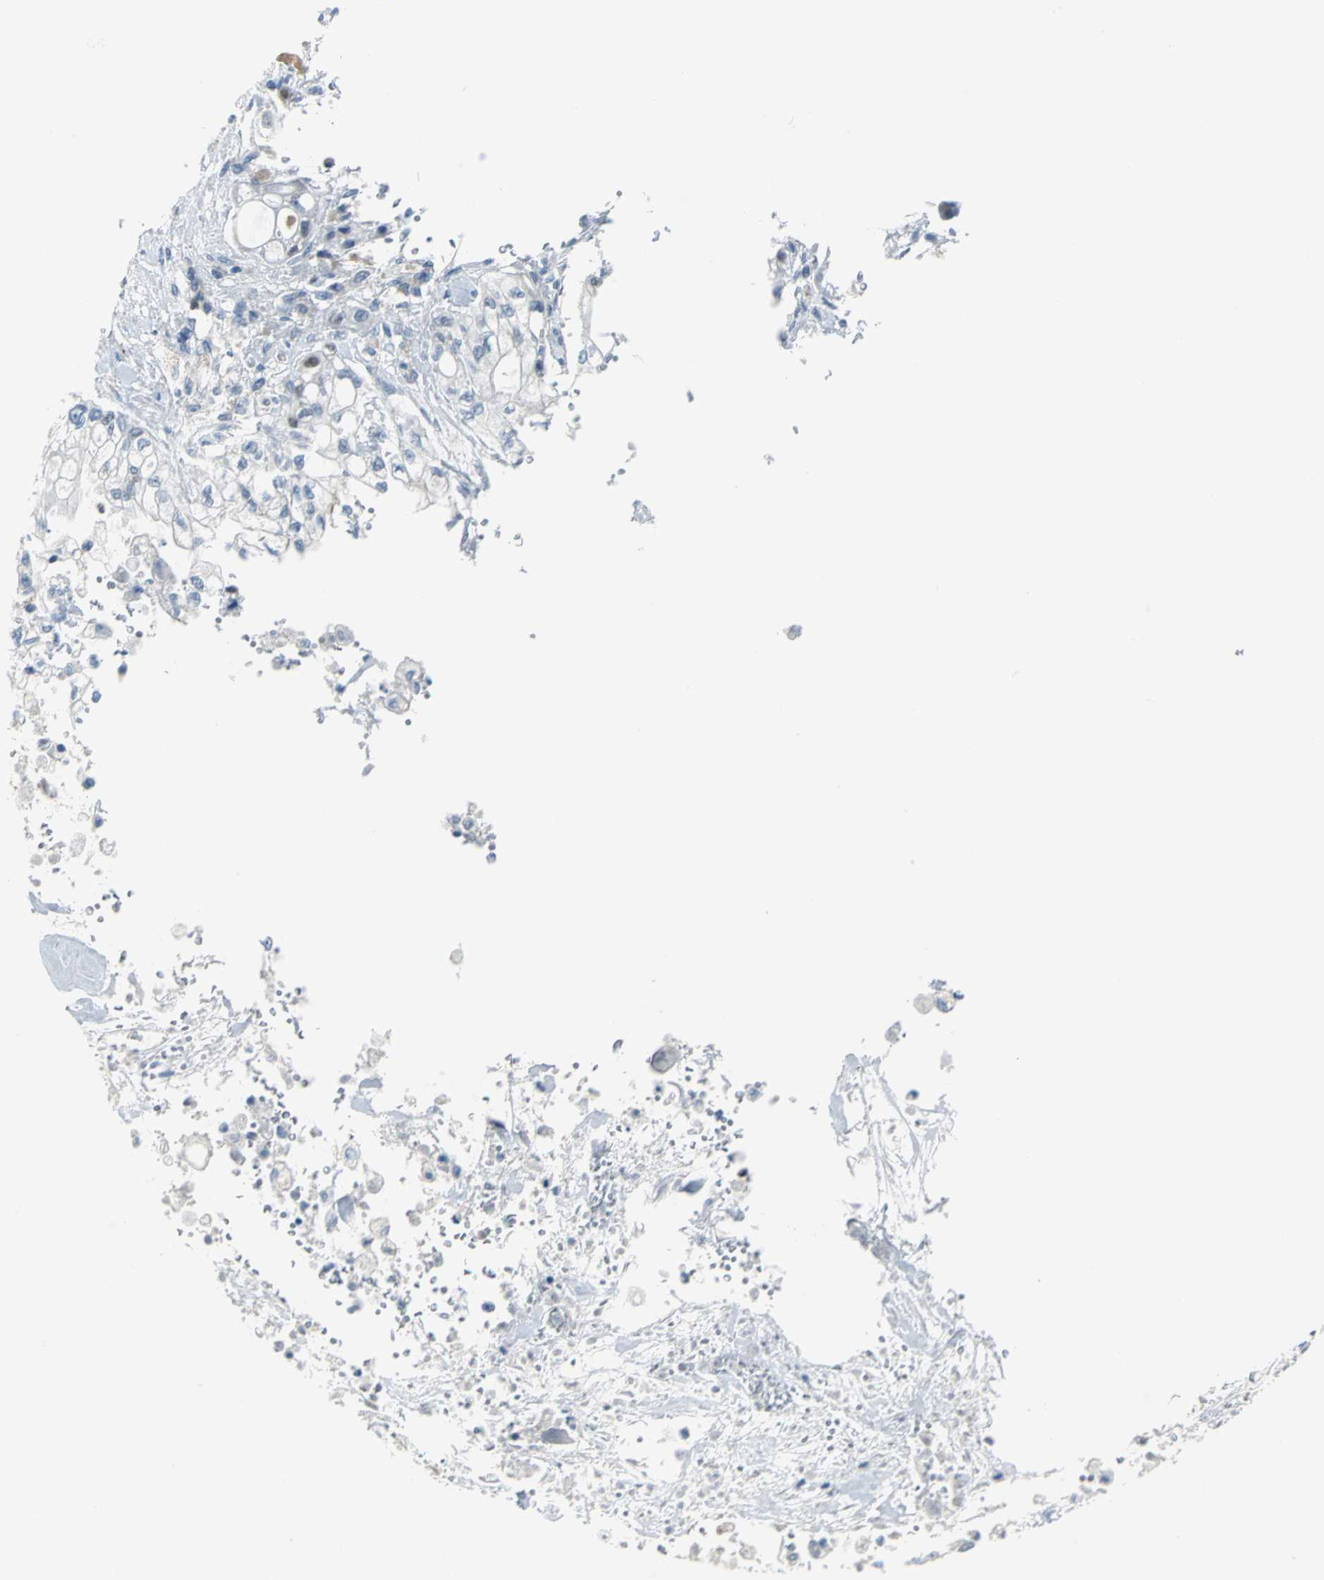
{"staining": {"intensity": "moderate", "quantity": "<25%", "location": "nuclear"}, "tissue": "pancreatic cancer", "cell_type": "Tumor cells", "image_type": "cancer", "snomed": [{"axis": "morphology", "description": "Normal tissue, NOS"}, {"axis": "topography", "description": "Pancreas"}], "caption": "The immunohistochemical stain shows moderate nuclear expression in tumor cells of pancreatic cancer tissue. Immunohistochemistry (ihc) stains the protein in brown and the nuclei are stained blue.", "gene": "MCM4", "patient": {"sex": "male", "age": 42}}